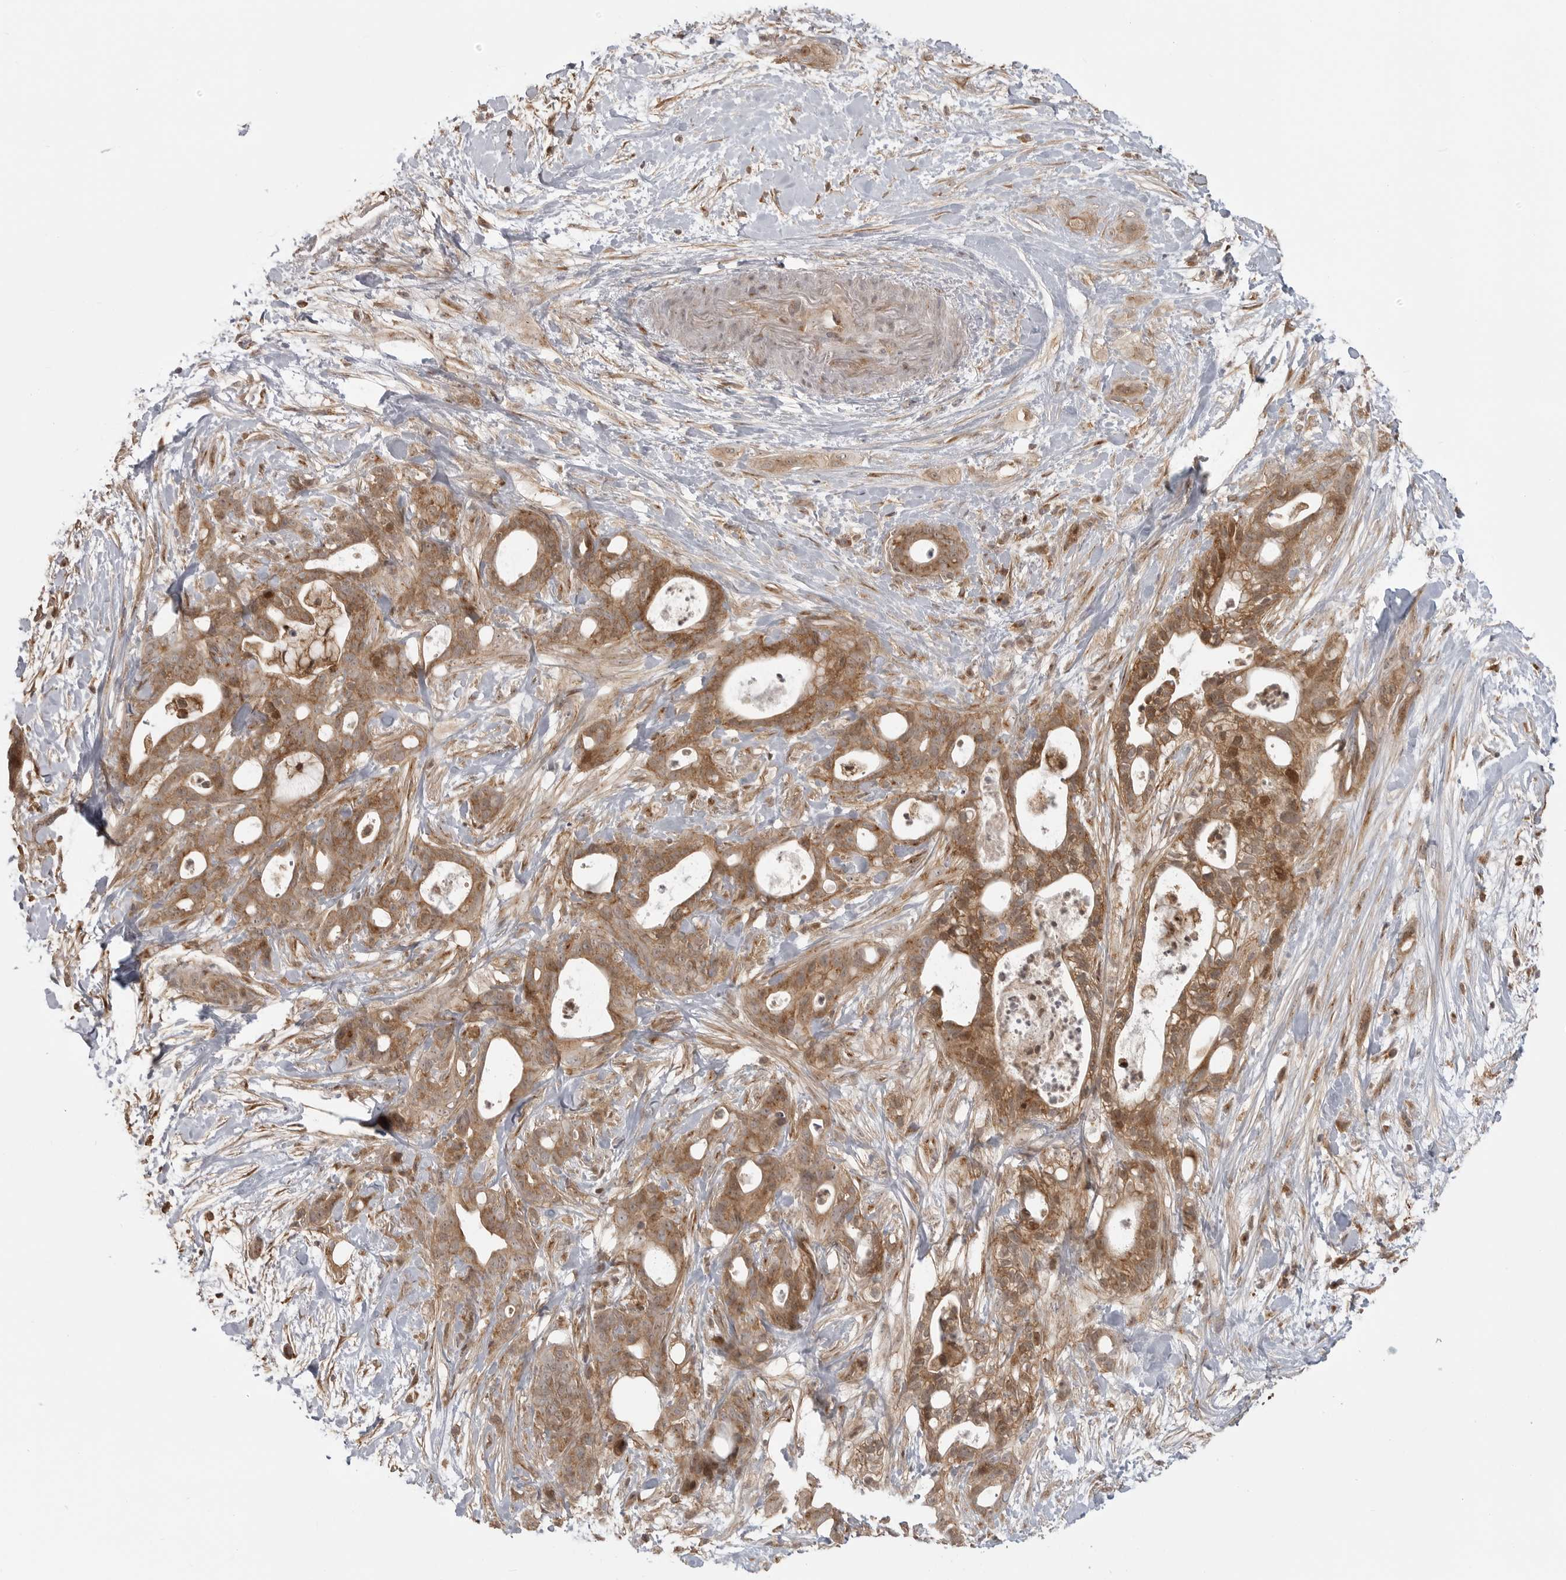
{"staining": {"intensity": "moderate", "quantity": ">75%", "location": "cytoplasmic/membranous"}, "tissue": "pancreatic cancer", "cell_type": "Tumor cells", "image_type": "cancer", "snomed": [{"axis": "morphology", "description": "Adenocarcinoma, NOS"}, {"axis": "topography", "description": "Pancreas"}], "caption": "Adenocarcinoma (pancreatic) stained for a protein (brown) shows moderate cytoplasmic/membranous positive expression in about >75% of tumor cells.", "gene": "FAT3", "patient": {"sex": "male", "age": 58}}